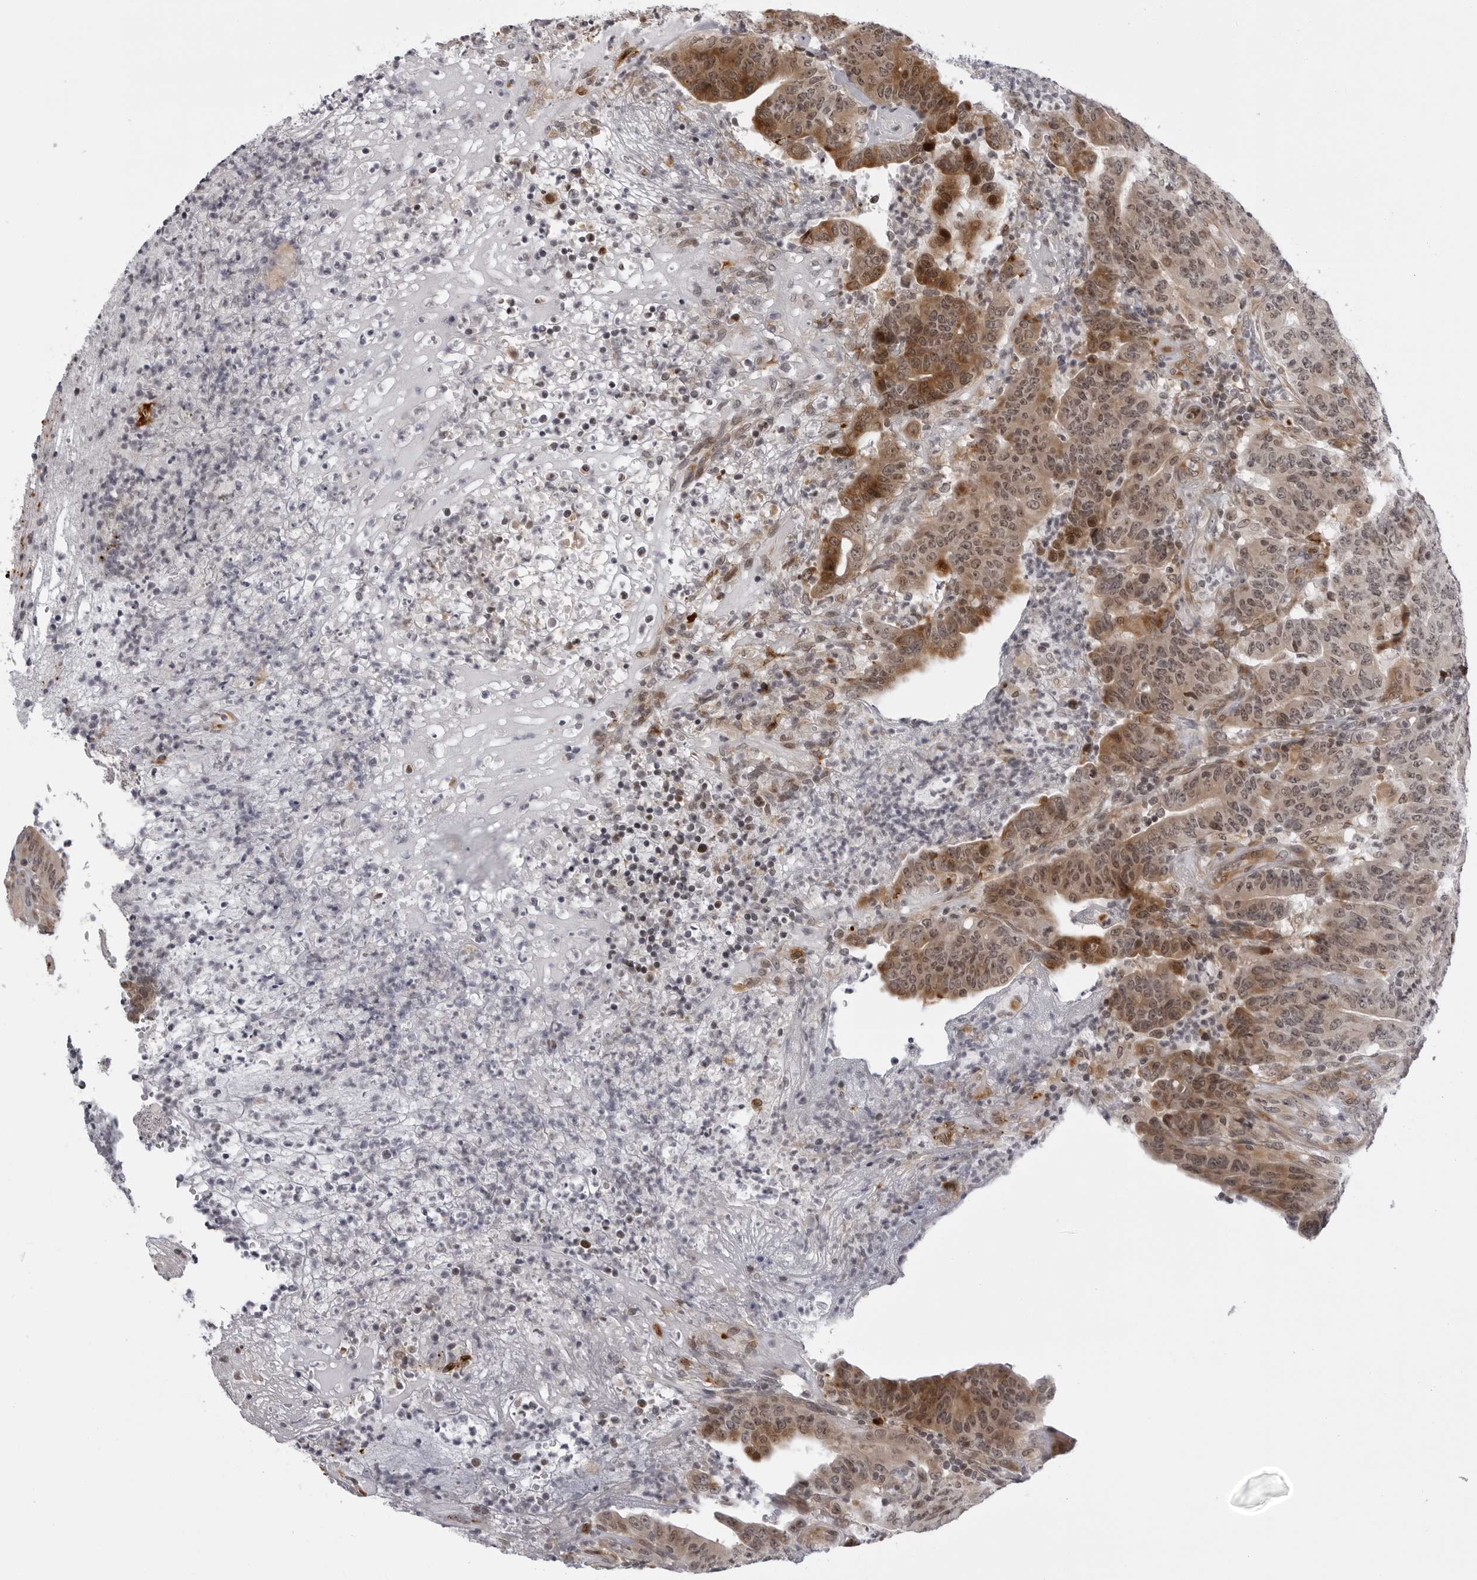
{"staining": {"intensity": "moderate", "quantity": ">75%", "location": "cytoplasmic/membranous,nuclear"}, "tissue": "colorectal cancer", "cell_type": "Tumor cells", "image_type": "cancer", "snomed": [{"axis": "morphology", "description": "Normal tissue, NOS"}, {"axis": "morphology", "description": "Adenocarcinoma, NOS"}, {"axis": "topography", "description": "Colon"}], "caption": "Immunohistochemistry image of human adenocarcinoma (colorectal) stained for a protein (brown), which reveals medium levels of moderate cytoplasmic/membranous and nuclear positivity in about >75% of tumor cells.", "gene": "GCSAML", "patient": {"sex": "female", "age": 75}}